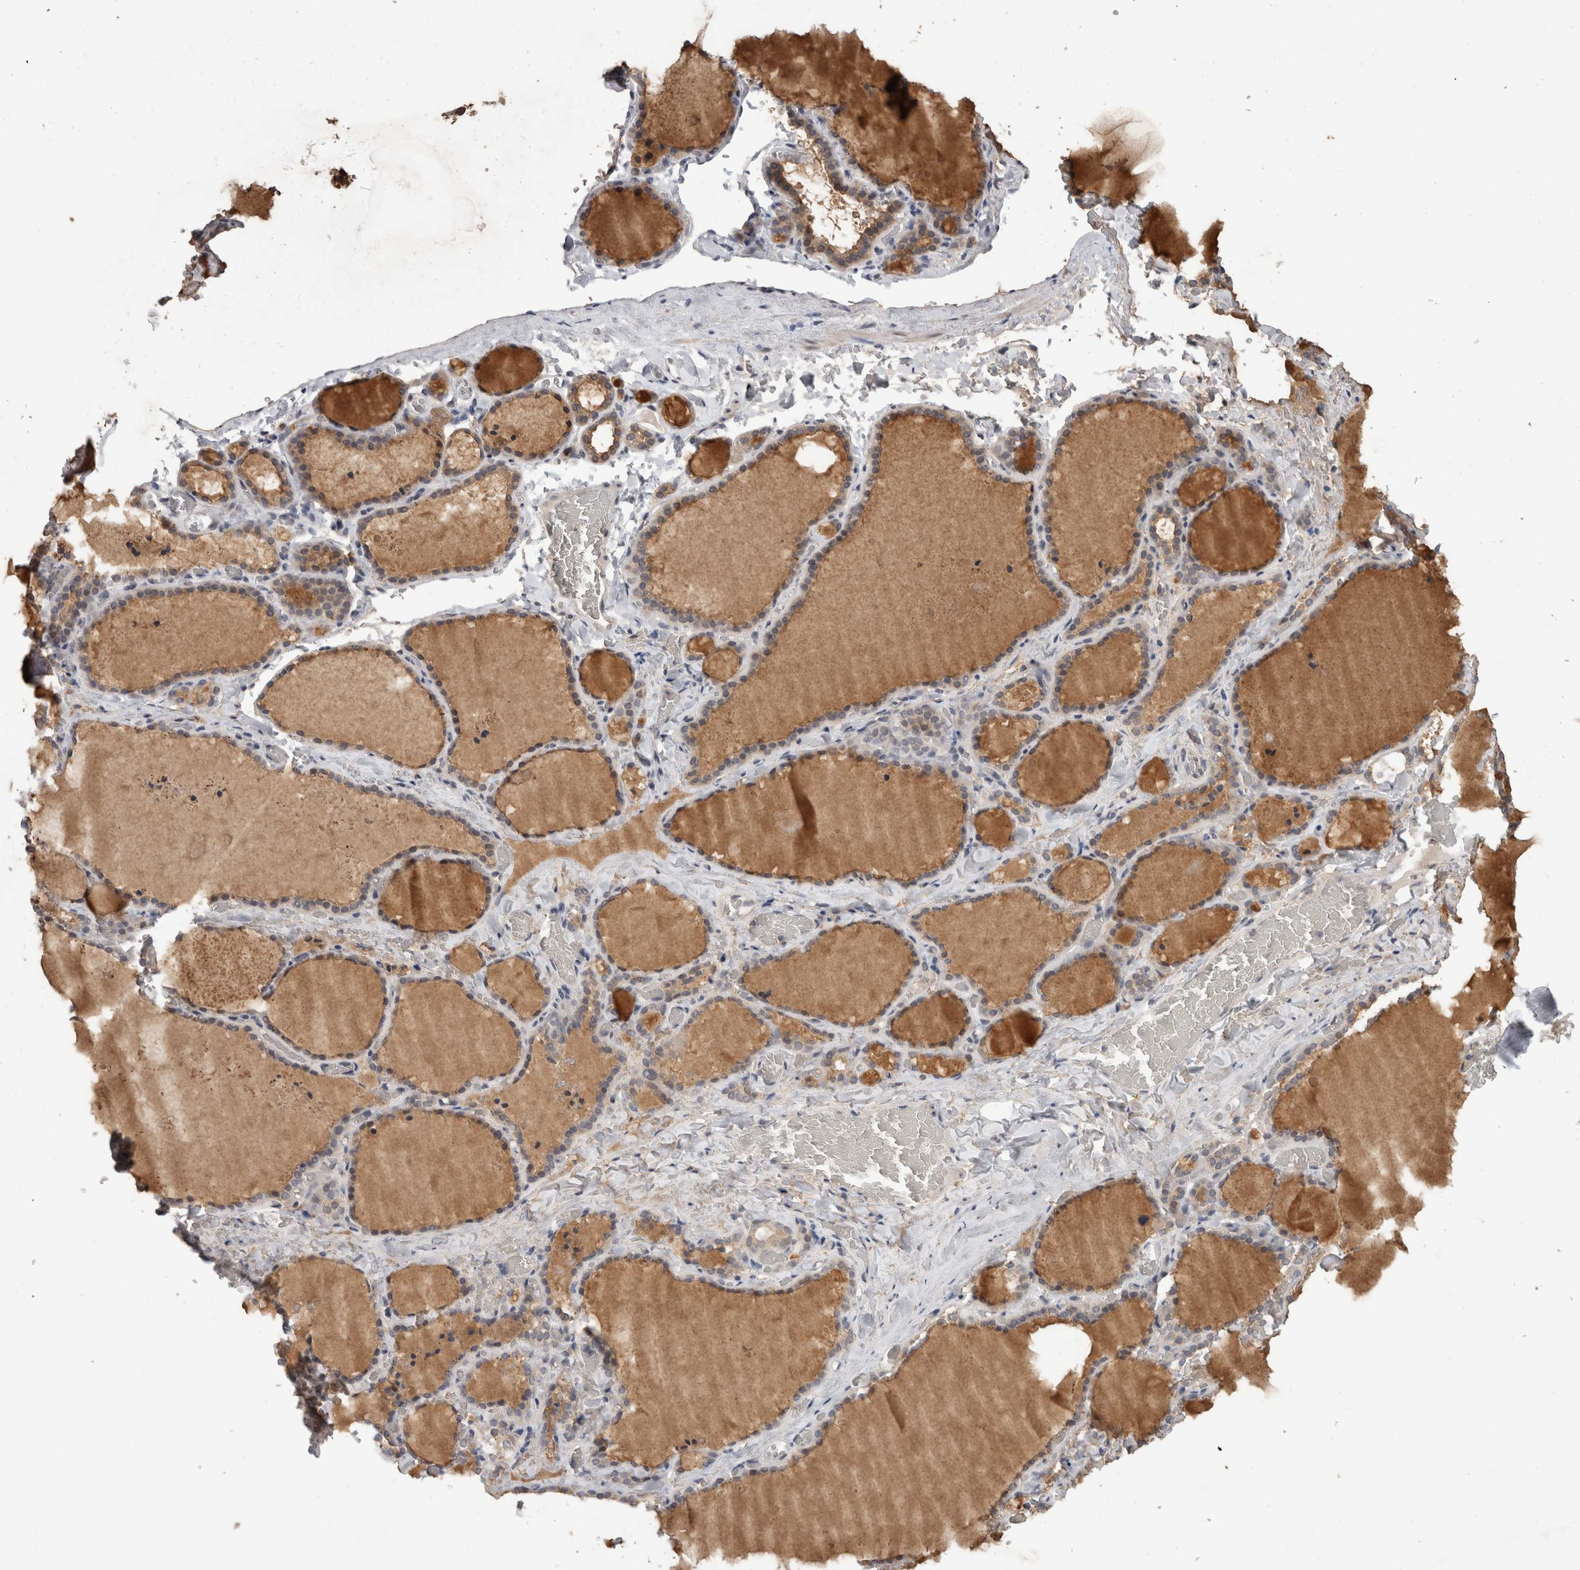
{"staining": {"intensity": "weak", "quantity": "25%-75%", "location": "cytoplasmic/membranous"}, "tissue": "thyroid gland", "cell_type": "Glandular cells", "image_type": "normal", "snomed": [{"axis": "morphology", "description": "Normal tissue, NOS"}, {"axis": "topography", "description": "Thyroid gland"}], "caption": "Immunohistochemical staining of unremarkable thyroid gland demonstrates weak cytoplasmic/membranous protein positivity in approximately 25%-75% of glandular cells.", "gene": "FHOD3", "patient": {"sex": "female", "age": 22}}